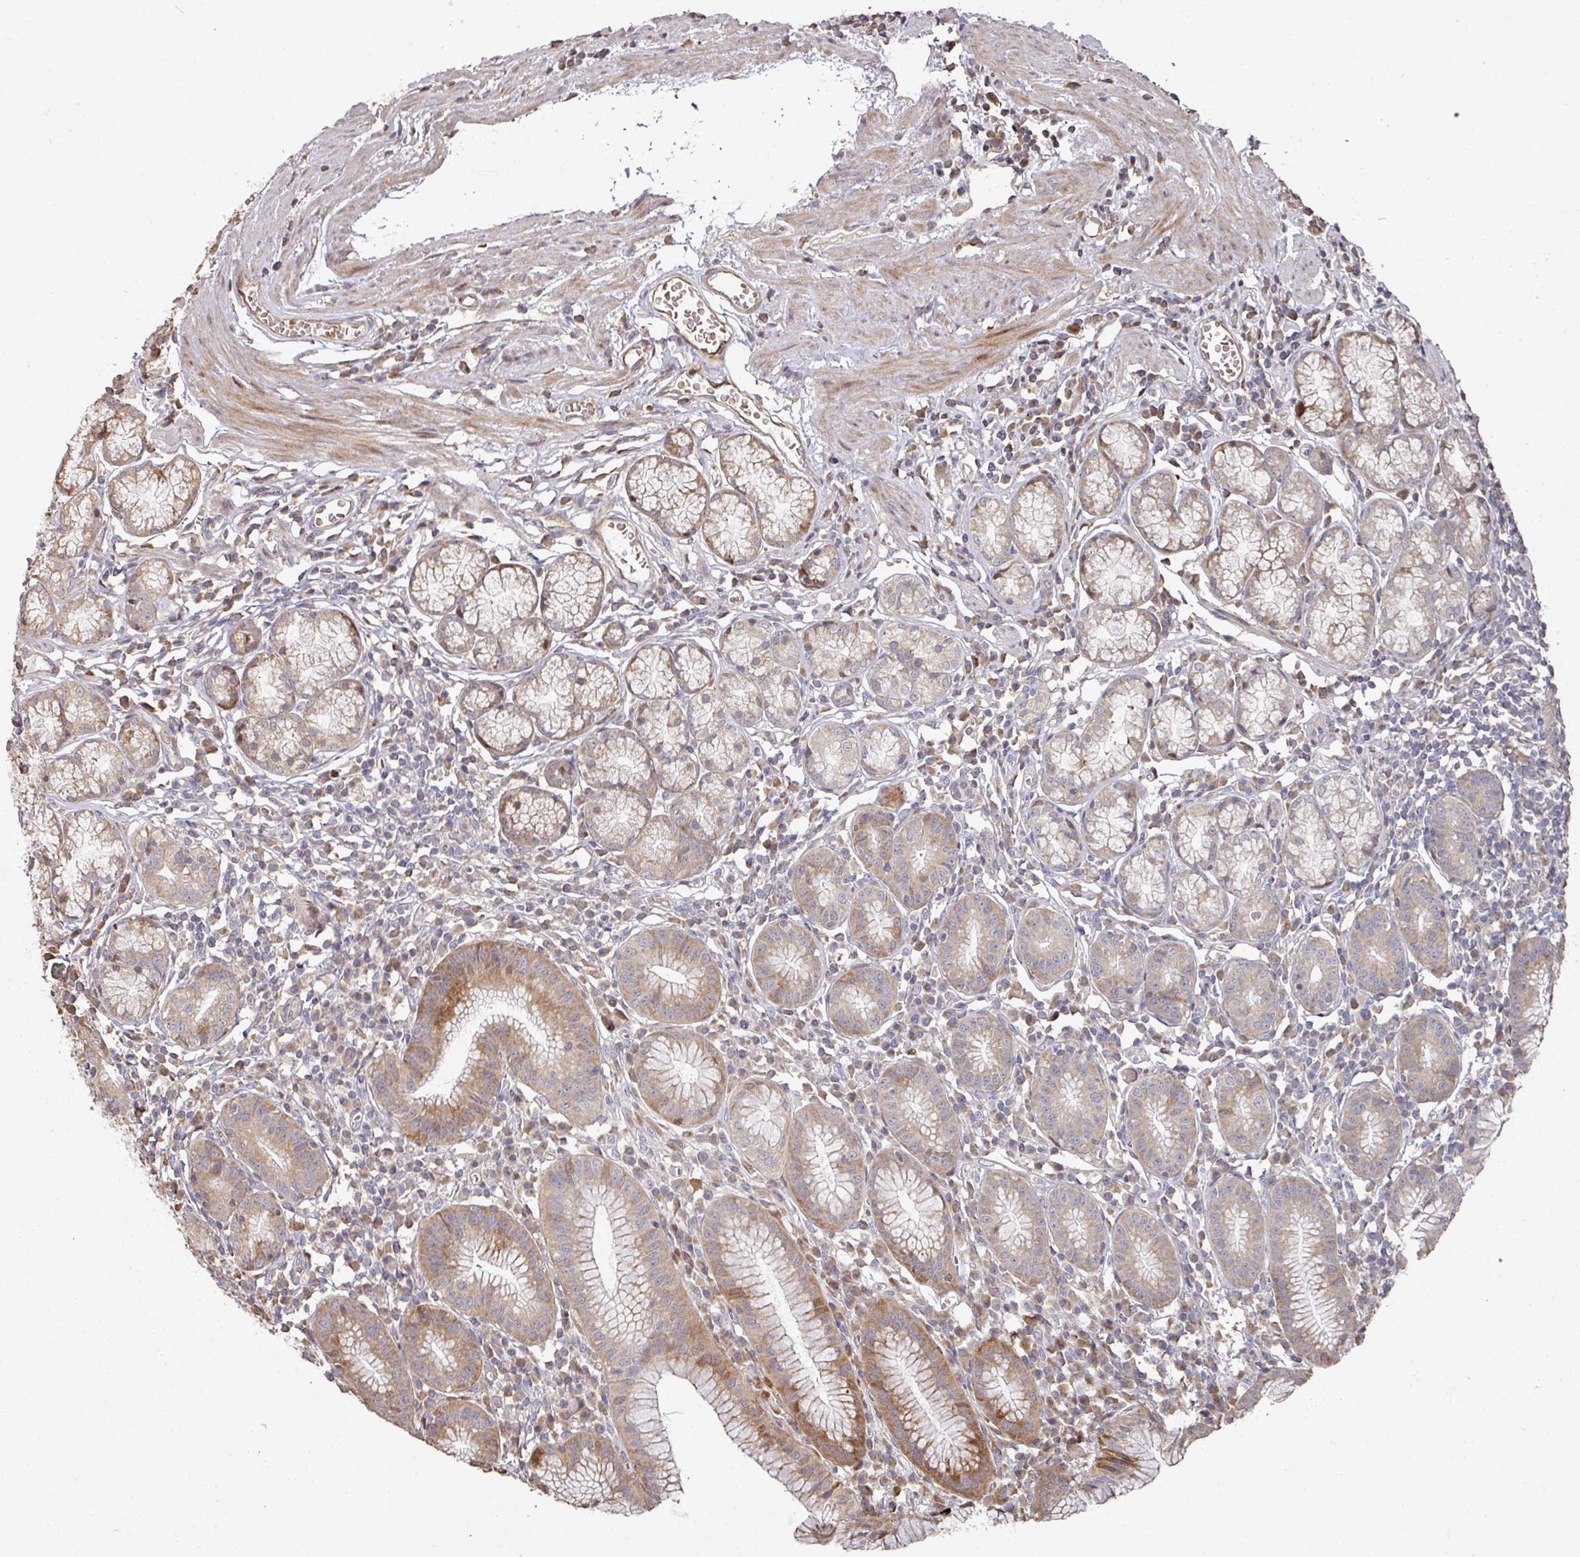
{"staining": {"intensity": "moderate", "quantity": "<25%", "location": "cytoplasmic/membranous"}, "tissue": "stomach", "cell_type": "Glandular cells", "image_type": "normal", "snomed": [{"axis": "morphology", "description": "Normal tissue, NOS"}, {"axis": "topography", "description": "Stomach"}], "caption": "Protein expression analysis of normal stomach reveals moderate cytoplasmic/membranous staining in about <25% of glandular cells.", "gene": "CA7", "patient": {"sex": "male", "age": 55}}